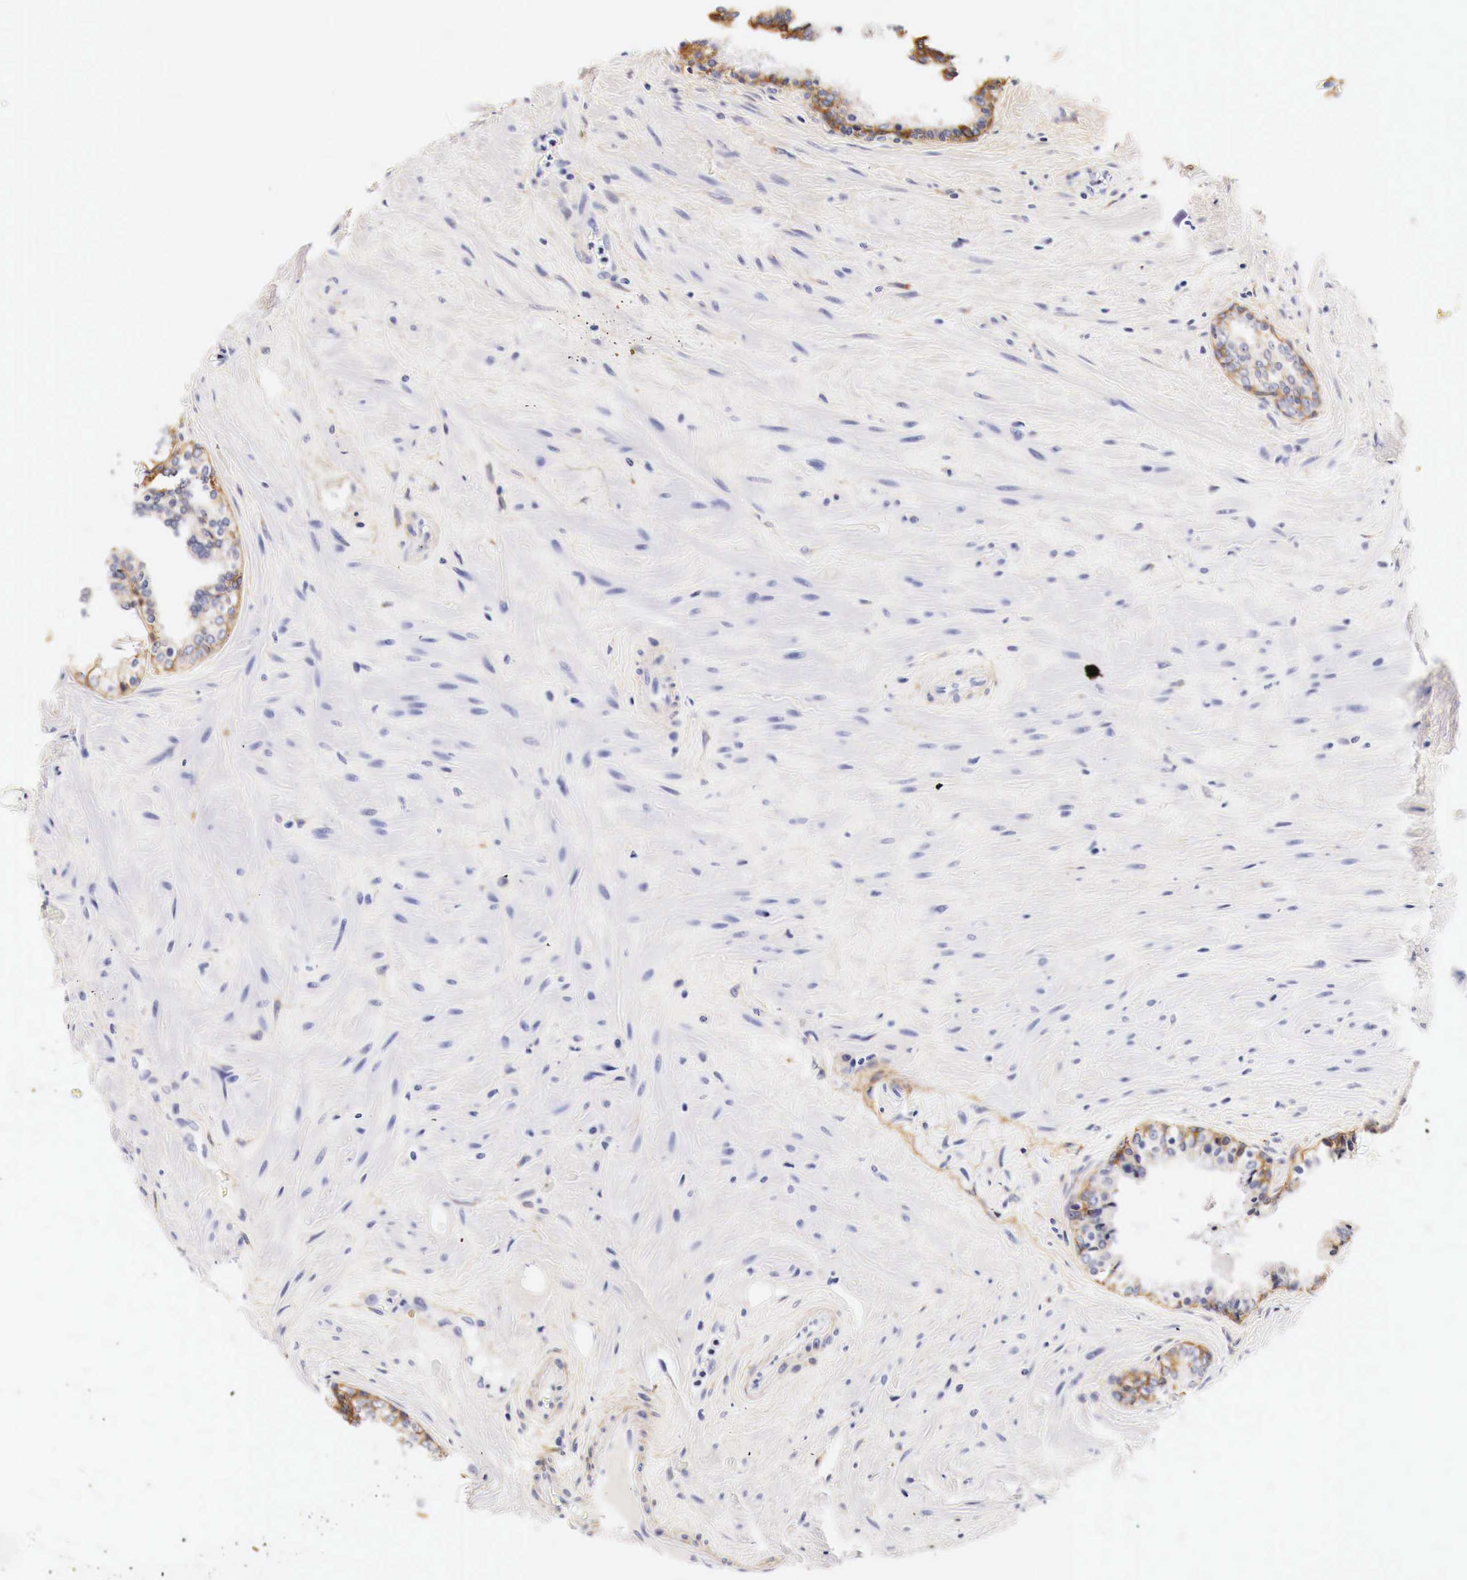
{"staining": {"intensity": "strong", "quantity": ">75%", "location": "cytoplasmic/membranous"}, "tissue": "prostate", "cell_type": "Glandular cells", "image_type": "normal", "snomed": [{"axis": "morphology", "description": "Normal tissue, NOS"}, {"axis": "topography", "description": "Prostate"}], "caption": "This is a photomicrograph of immunohistochemistry staining of normal prostate, which shows strong staining in the cytoplasmic/membranous of glandular cells.", "gene": "EGFR", "patient": {"sex": "male", "age": 65}}